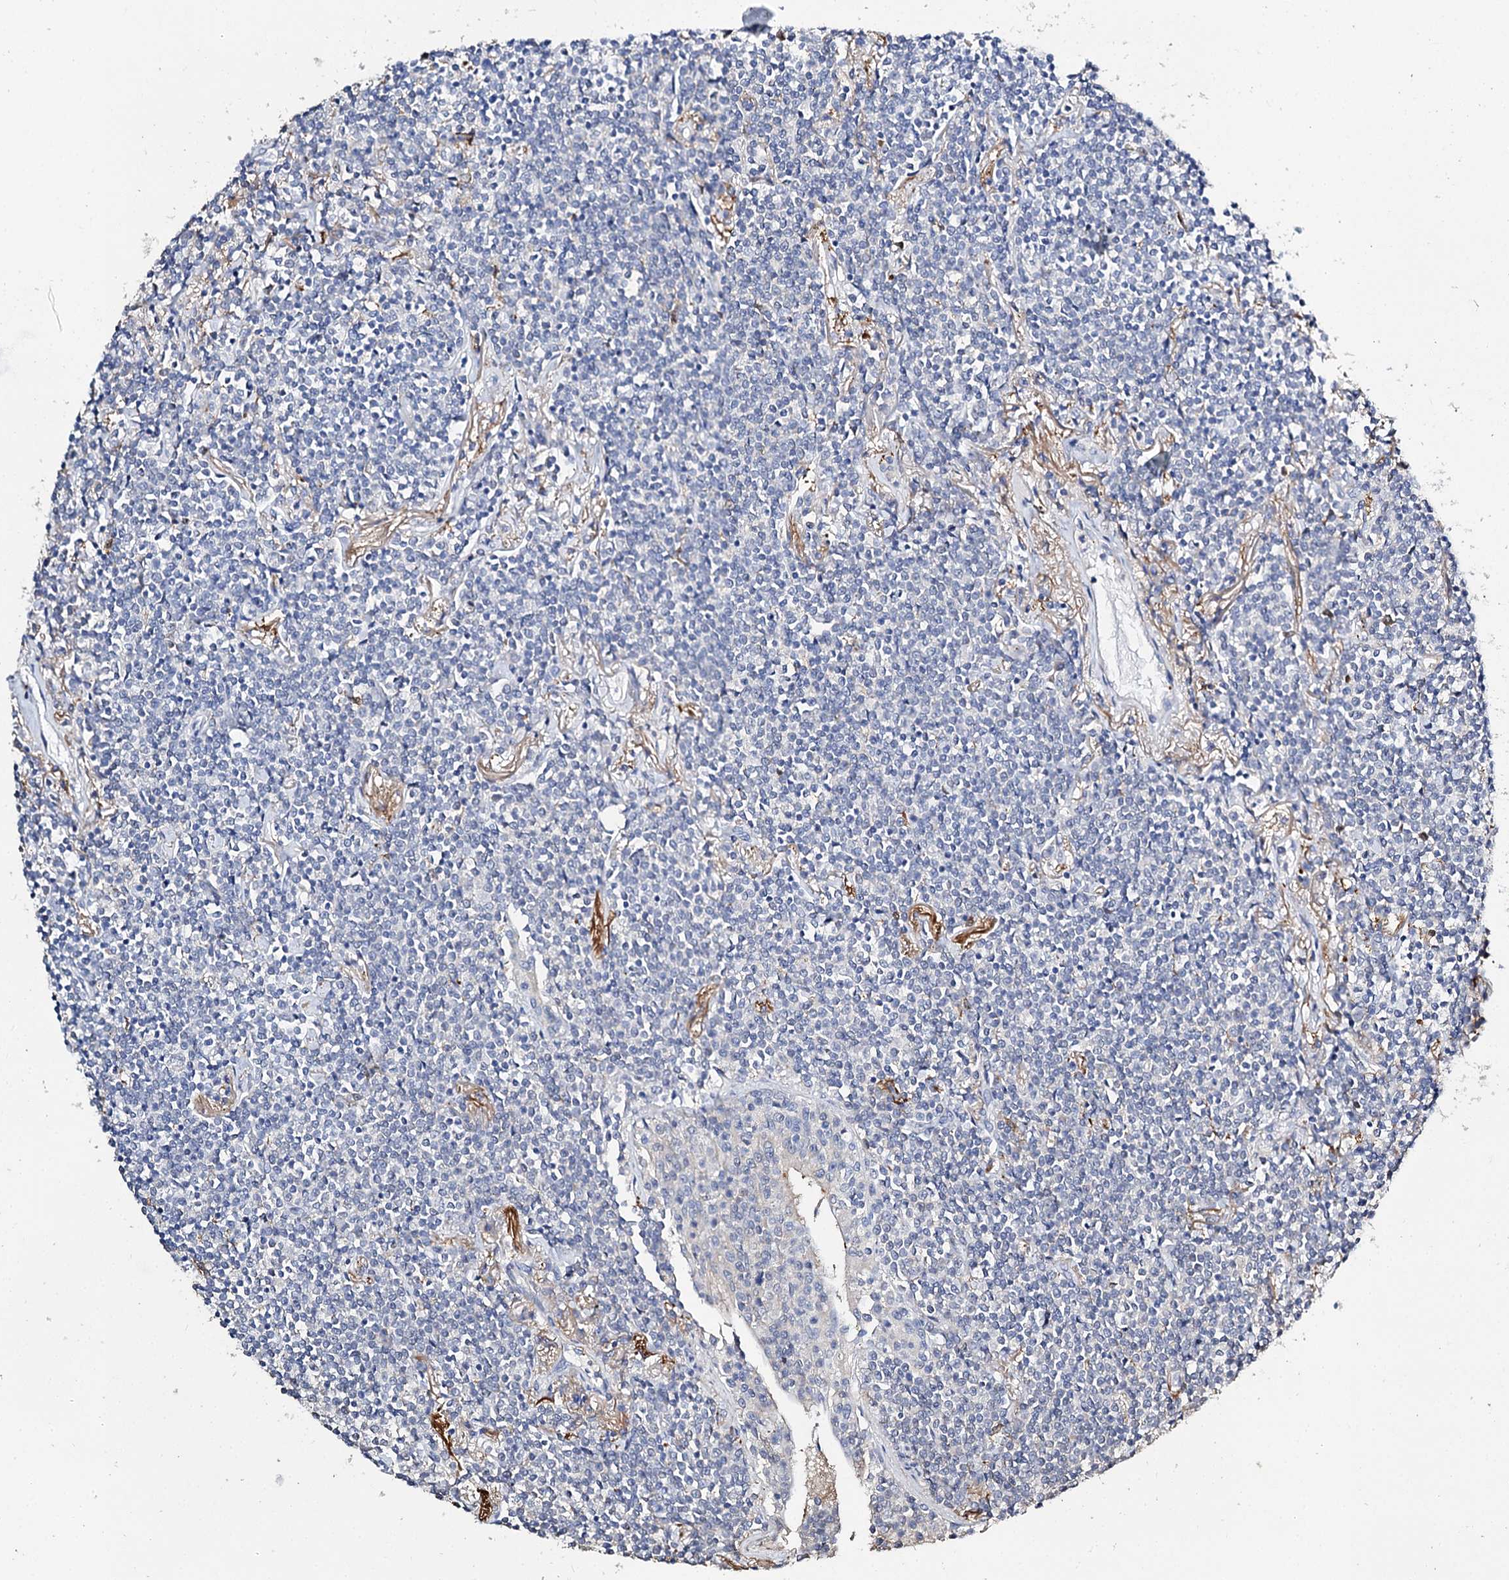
{"staining": {"intensity": "negative", "quantity": "none", "location": "none"}, "tissue": "lymphoma", "cell_type": "Tumor cells", "image_type": "cancer", "snomed": [{"axis": "morphology", "description": "Malignant lymphoma, non-Hodgkin's type, Low grade"}, {"axis": "topography", "description": "Lung"}], "caption": "There is no significant staining in tumor cells of lymphoma.", "gene": "DNAH6", "patient": {"sex": "female", "age": 71}}